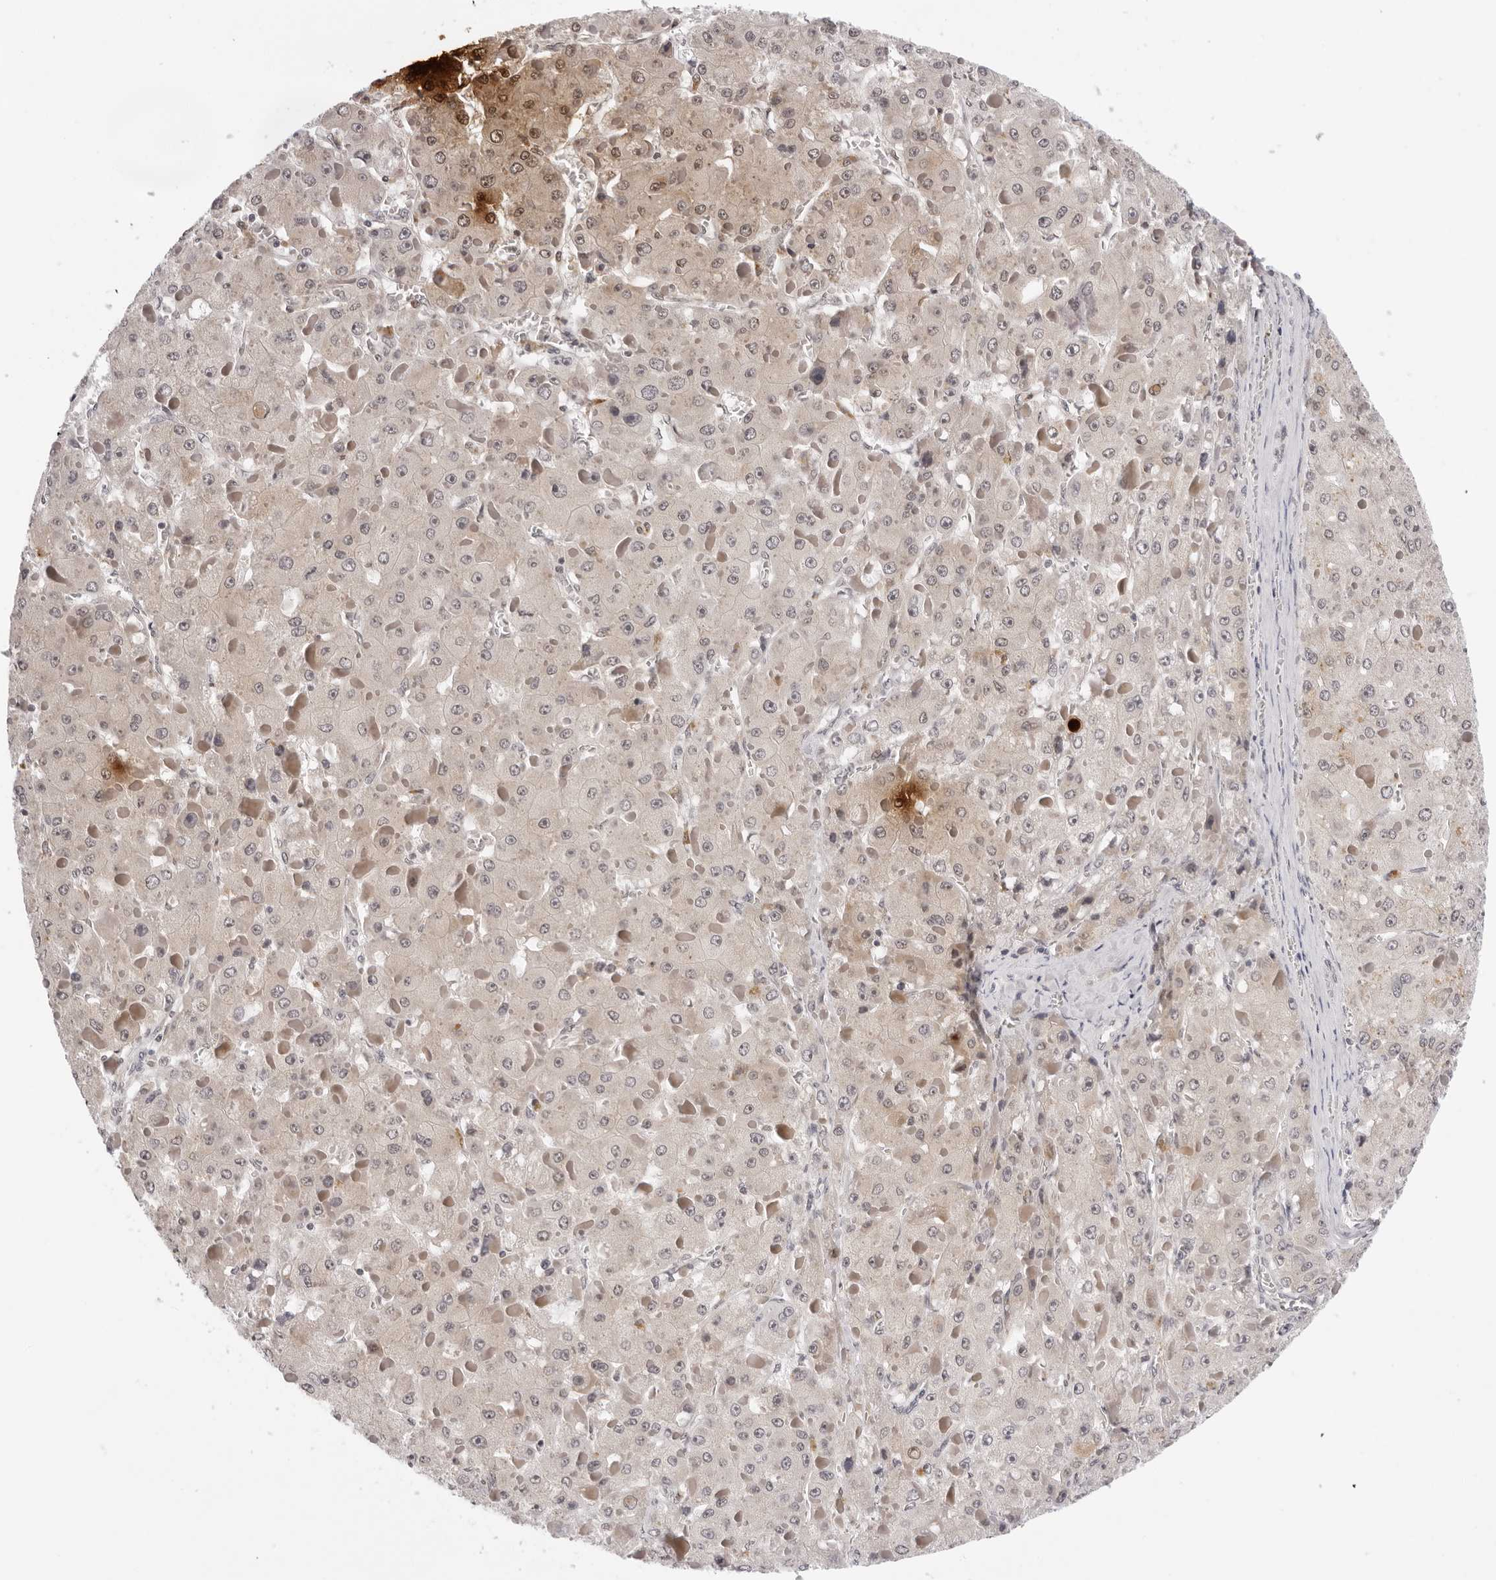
{"staining": {"intensity": "weak", "quantity": "<25%", "location": "cytoplasmic/membranous"}, "tissue": "liver cancer", "cell_type": "Tumor cells", "image_type": "cancer", "snomed": [{"axis": "morphology", "description": "Carcinoma, Hepatocellular, NOS"}, {"axis": "topography", "description": "Liver"}], "caption": "Tumor cells show no significant protein staining in hepatocellular carcinoma (liver).", "gene": "IL17RA", "patient": {"sex": "female", "age": 73}}